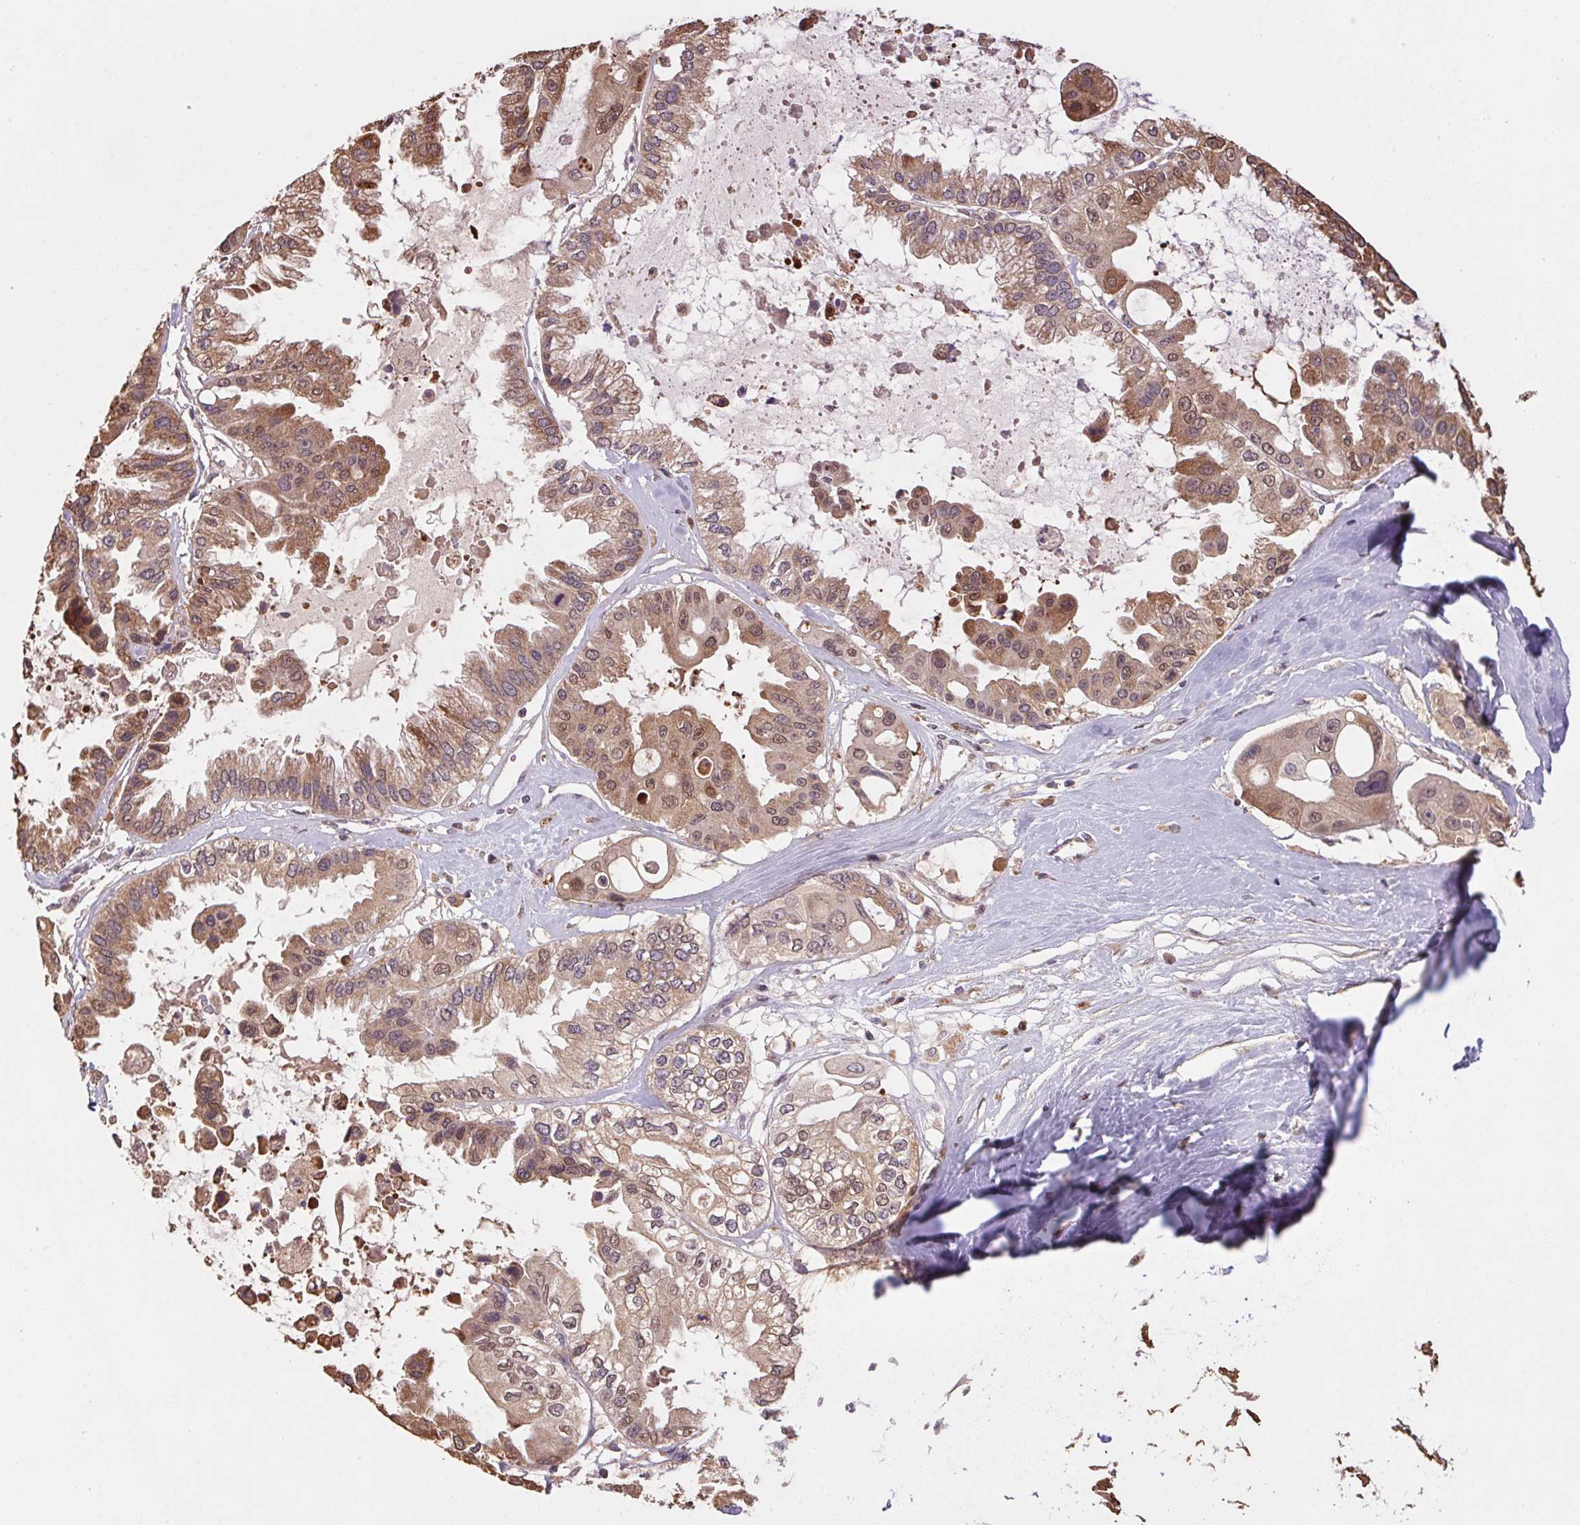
{"staining": {"intensity": "moderate", "quantity": ">75%", "location": "cytoplasmic/membranous,nuclear"}, "tissue": "ovarian cancer", "cell_type": "Tumor cells", "image_type": "cancer", "snomed": [{"axis": "morphology", "description": "Cystadenocarcinoma, serous, NOS"}, {"axis": "topography", "description": "Ovary"}], "caption": "Immunohistochemical staining of ovarian serous cystadenocarcinoma reveals medium levels of moderate cytoplasmic/membranous and nuclear positivity in approximately >75% of tumor cells. (Stains: DAB in brown, nuclei in blue, Microscopy: brightfield microscopy at high magnification).", "gene": "CUTA", "patient": {"sex": "female", "age": 56}}